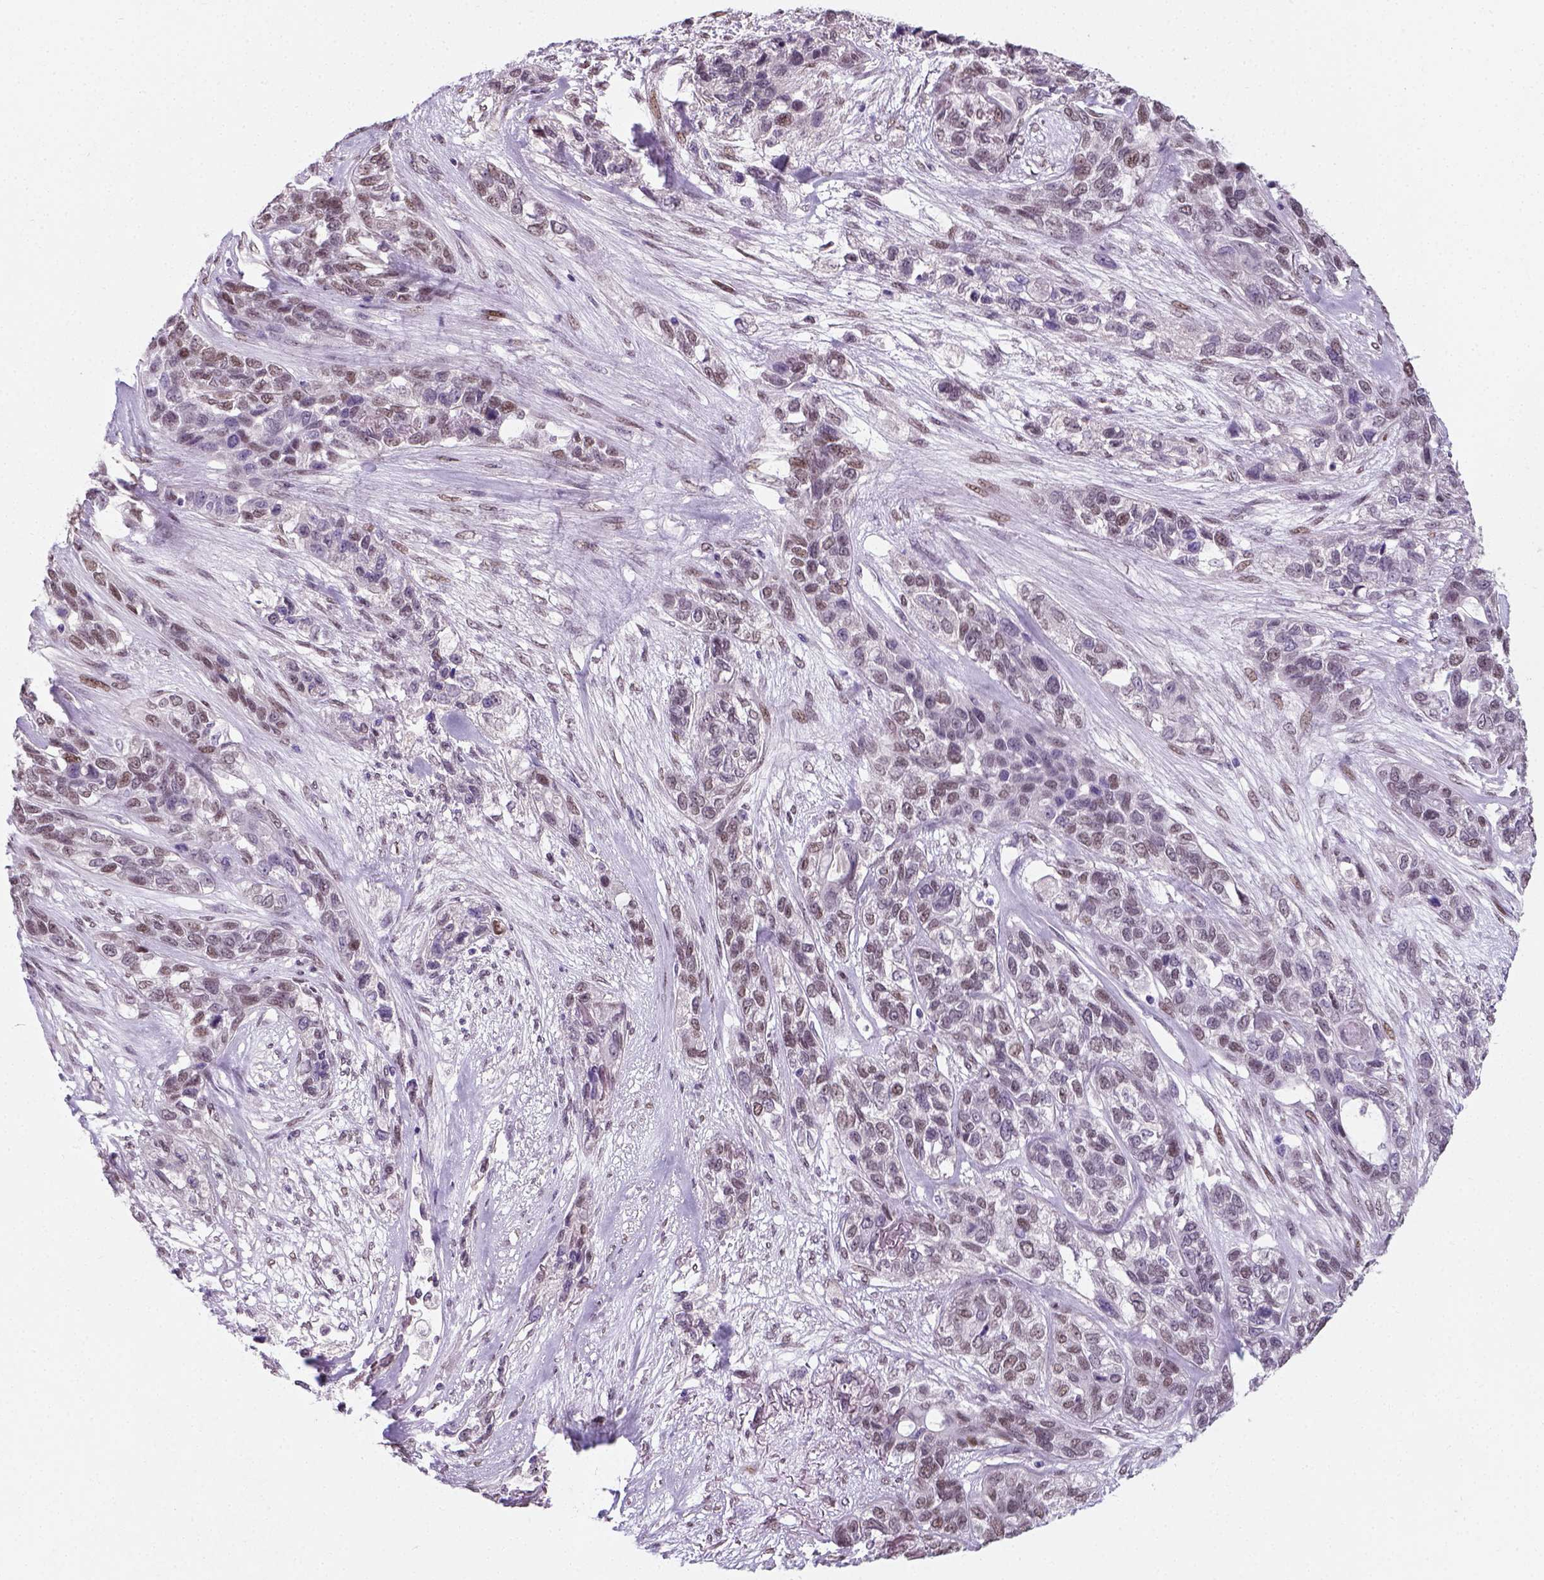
{"staining": {"intensity": "moderate", "quantity": "<25%", "location": "nuclear"}, "tissue": "lung cancer", "cell_type": "Tumor cells", "image_type": "cancer", "snomed": [{"axis": "morphology", "description": "Squamous cell carcinoma, NOS"}, {"axis": "topography", "description": "Lung"}], "caption": "Human lung cancer stained for a protein (brown) demonstrates moderate nuclear positive positivity in approximately <25% of tumor cells.", "gene": "C1orf112", "patient": {"sex": "female", "age": 70}}